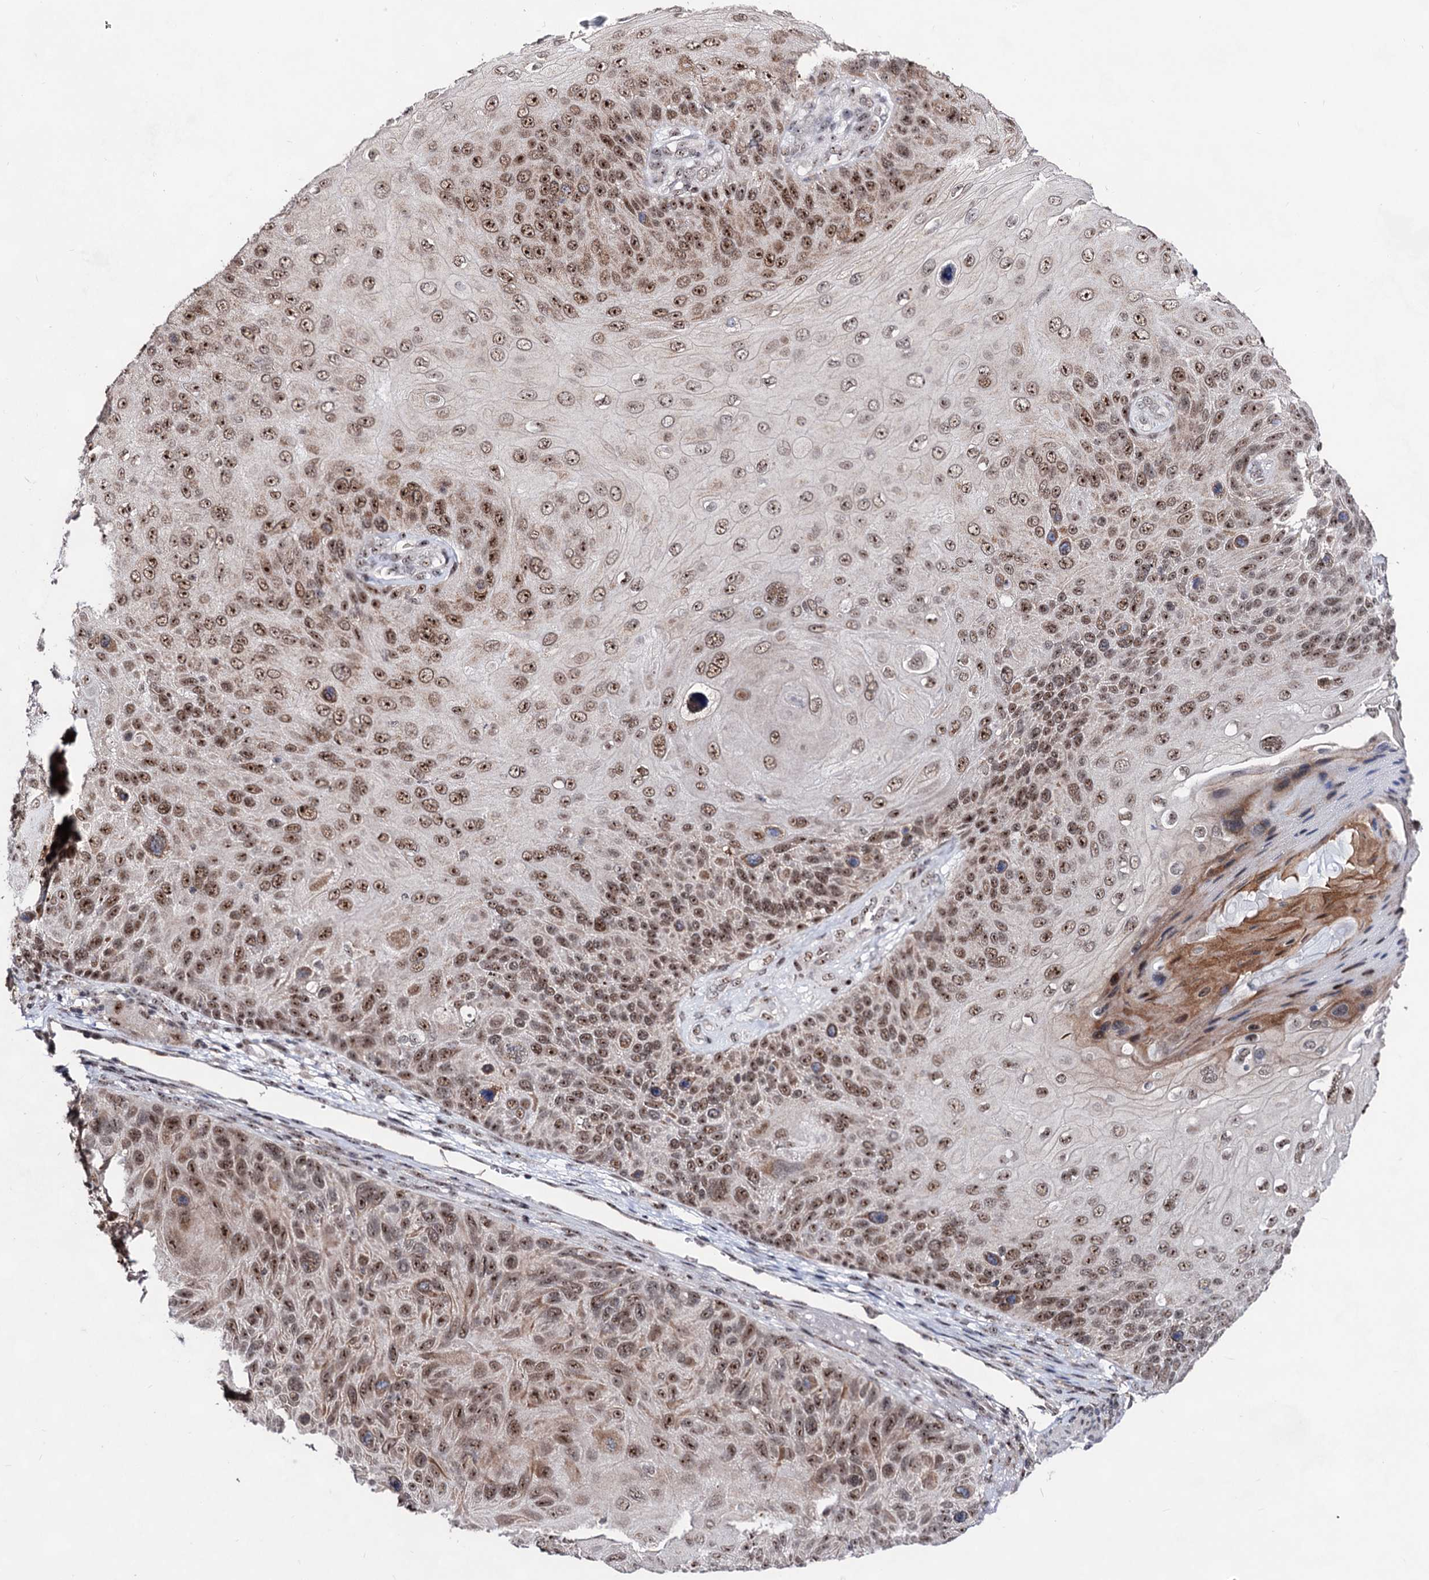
{"staining": {"intensity": "moderate", "quantity": ">75%", "location": "nuclear"}, "tissue": "skin cancer", "cell_type": "Tumor cells", "image_type": "cancer", "snomed": [{"axis": "morphology", "description": "Squamous cell carcinoma, NOS"}, {"axis": "topography", "description": "Skin"}], "caption": "Protein expression analysis of human skin cancer (squamous cell carcinoma) reveals moderate nuclear staining in about >75% of tumor cells.", "gene": "EXOSC10", "patient": {"sex": "female", "age": 88}}